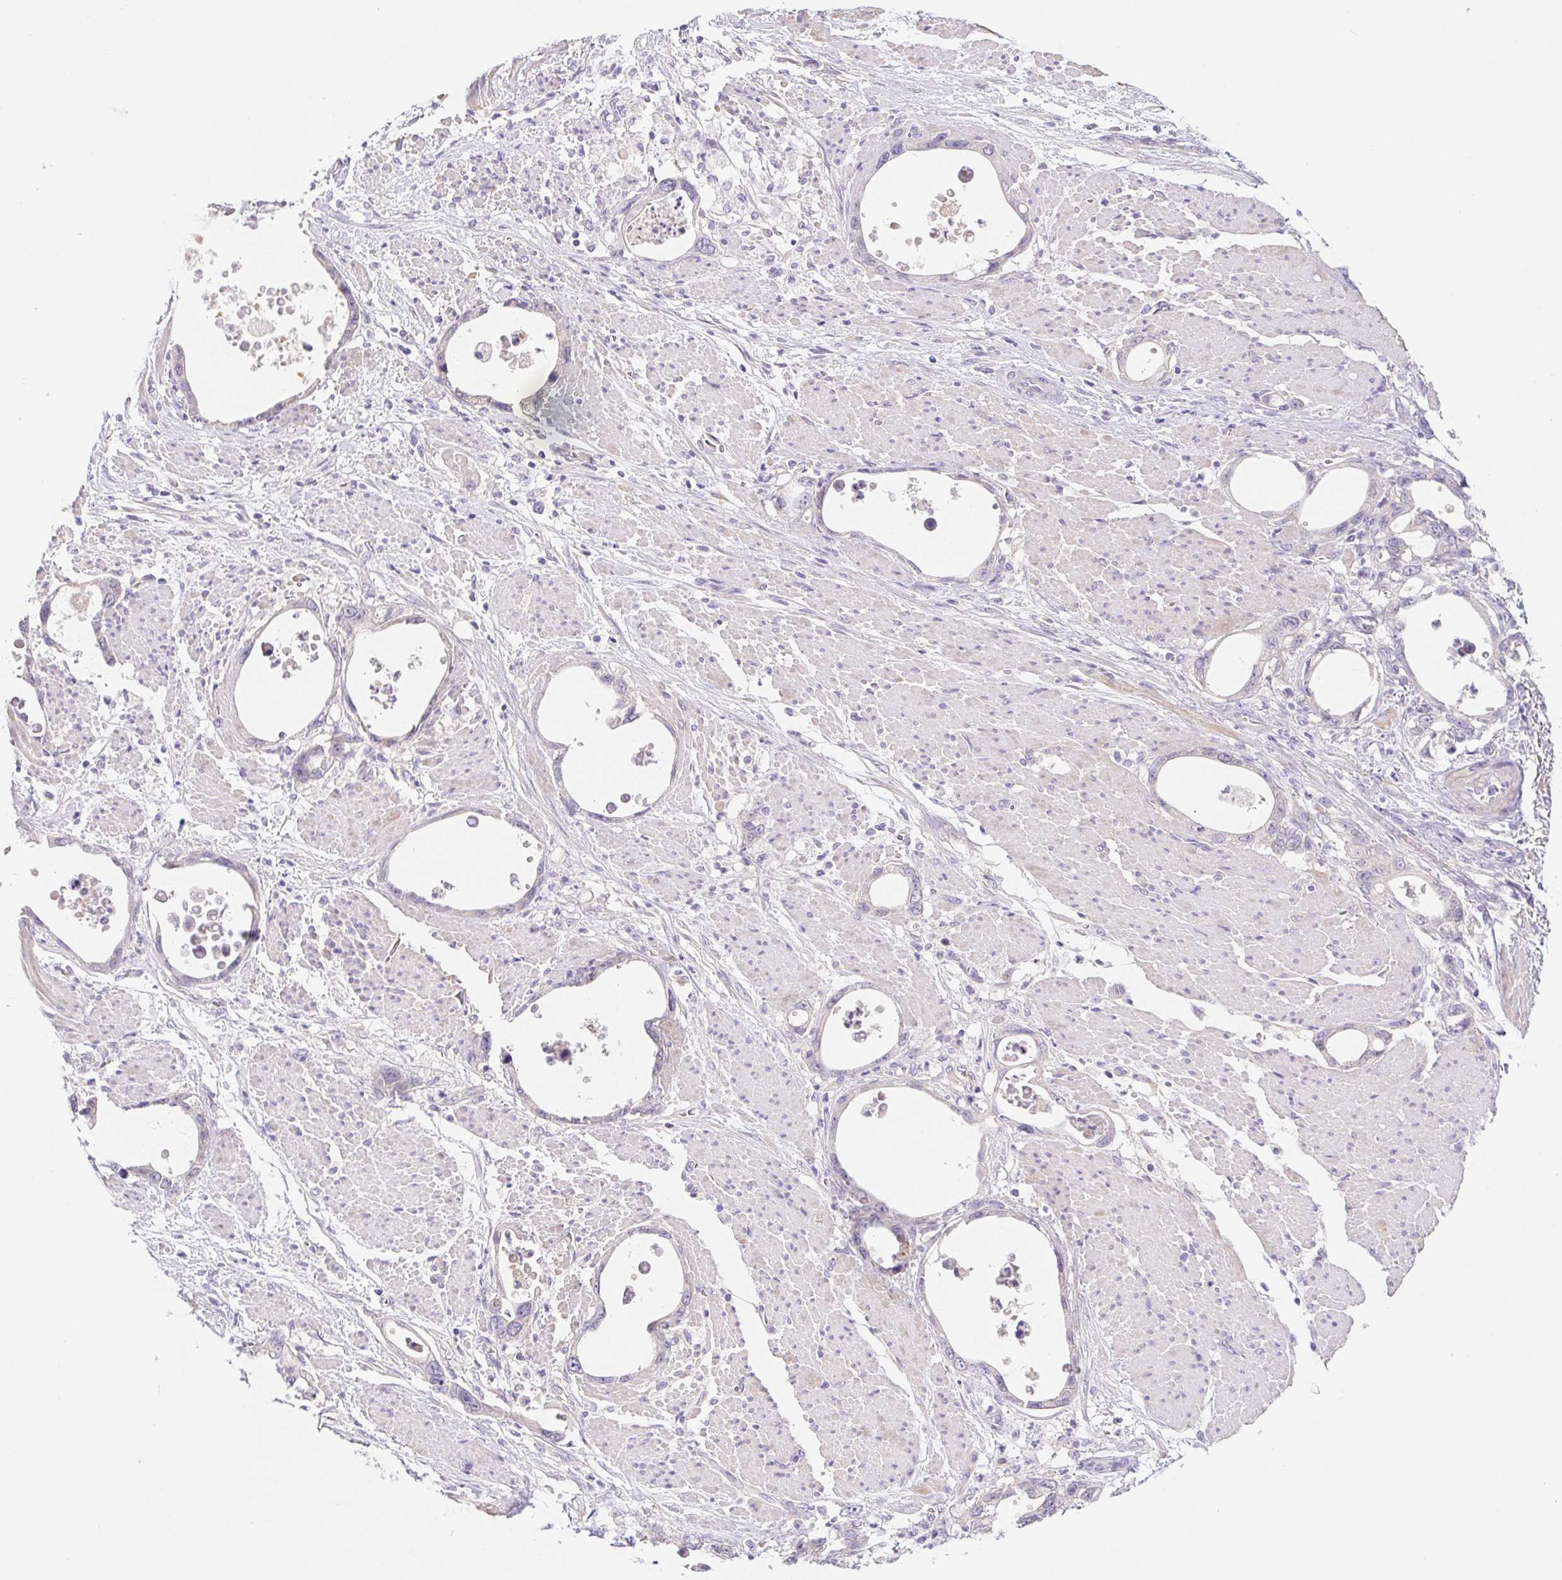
{"staining": {"intensity": "negative", "quantity": "none", "location": "none"}, "tissue": "stomach cancer", "cell_type": "Tumor cells", "image_type": "cancer", "snomed": [{"axis": "morphology", "description": "Adenocarcinoma, NOS"}, {"axis": "topography", "description": "Stomach, upper"}], "caption": "Tumor cells are negative for protein expression in human stomach cancer (adenocarcinoma).", "gene": "DYNC2LI1", "patient": {"sex": "male", "age": 74}}